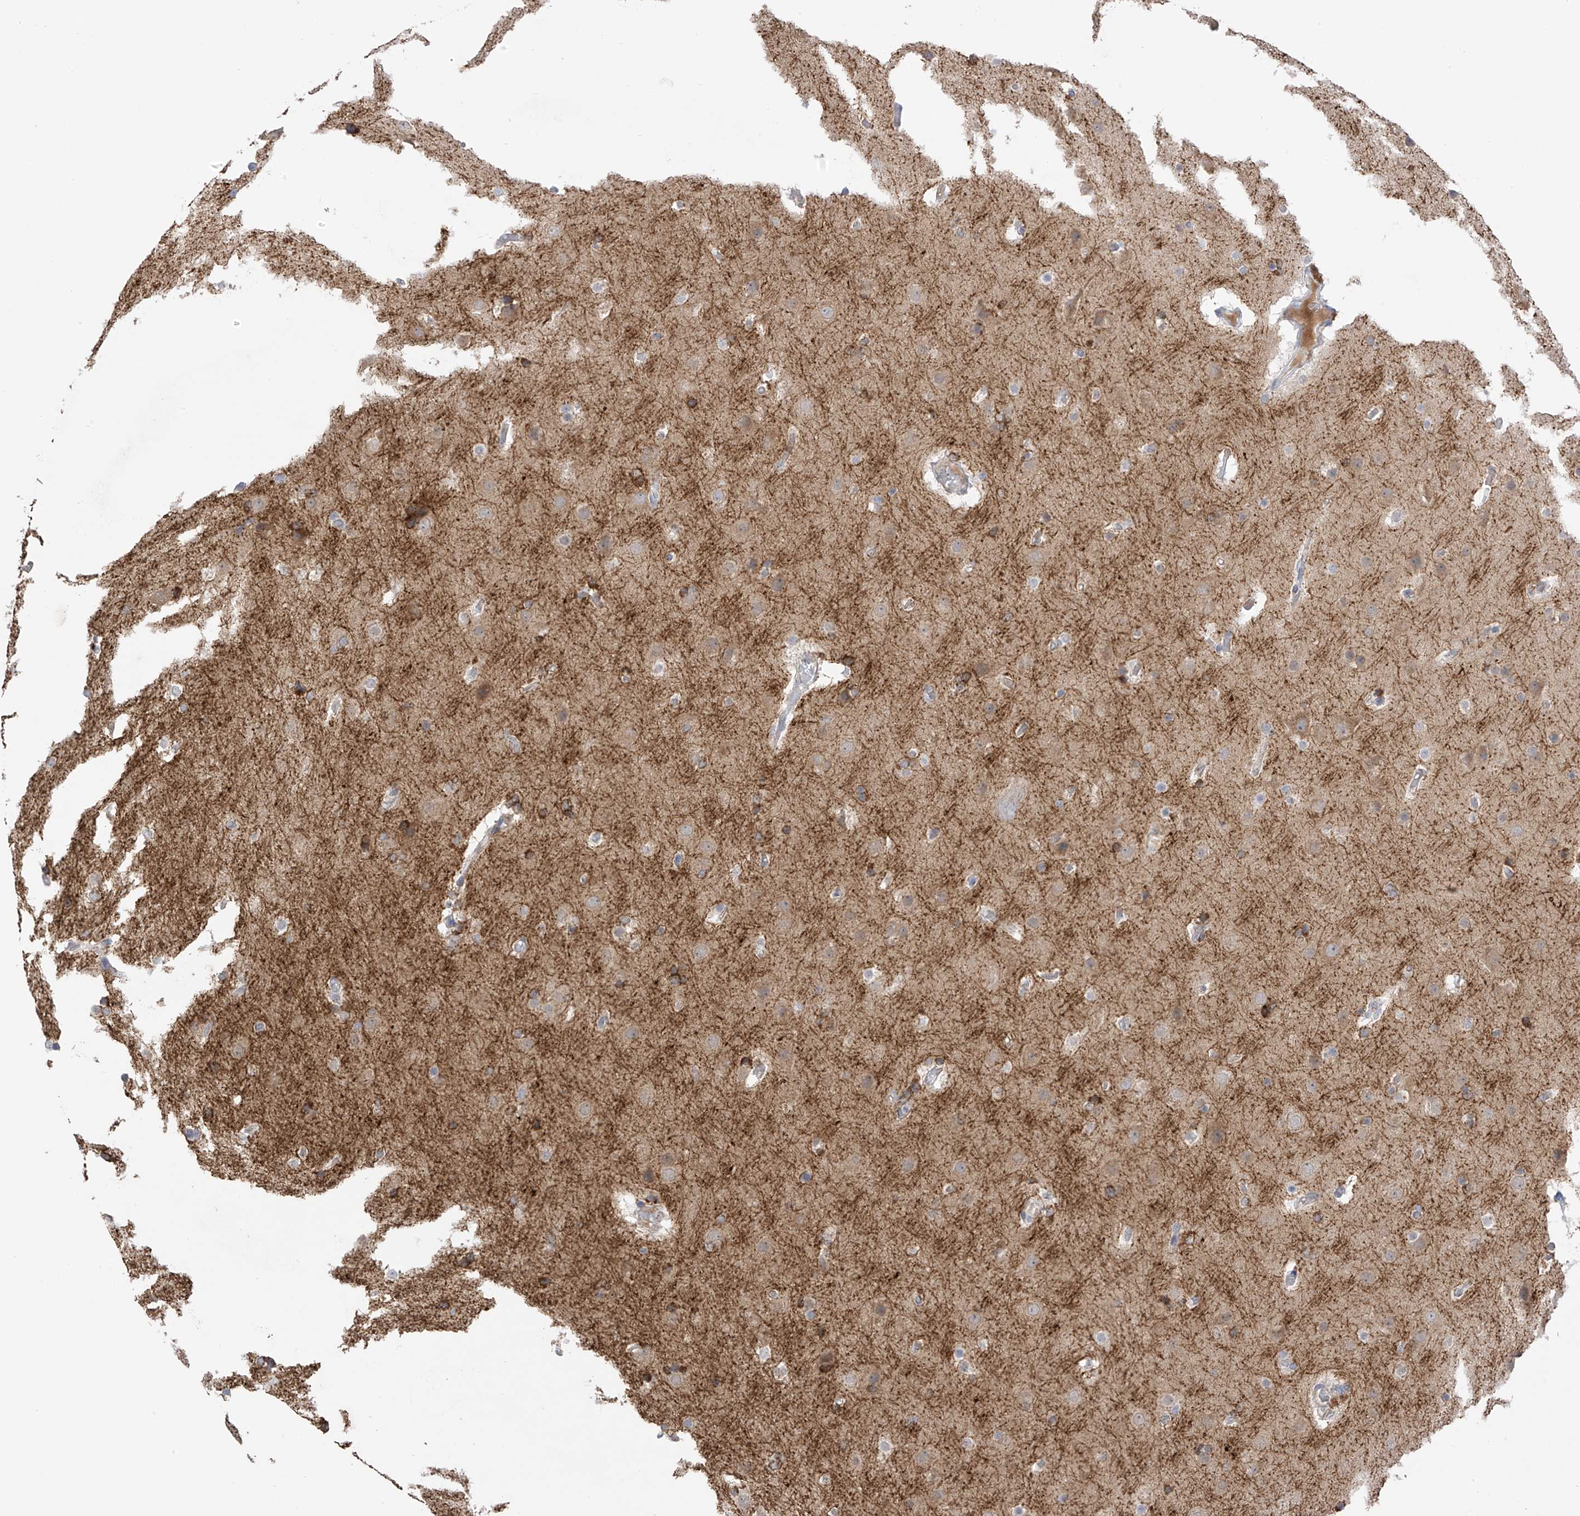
{"staining": {"intensity": "moderate", "quantity": "<25%", "location": "cytoplasmic/membranous"}, "tissue": "glioma", "cell_type": "Tumor cells", "image_type": "cancer", "snomed": [{"axis": "morphology", "description": "Glioma, malignant, High grade"}, {"axis": "topography", "description": "Cerebral cortex"}], "caption": "Glioma stained for a protein shows moderate cytoplasmic/membranous positivity in tumor cells. The staining was performed using DAB (3,3'-diaminobenzidine), with brown indicating positive protein expression. Nuclei are stained blue with hematoxylin.", "gene": "NALCN", "patient": {"sex": "female", "age": 36}}